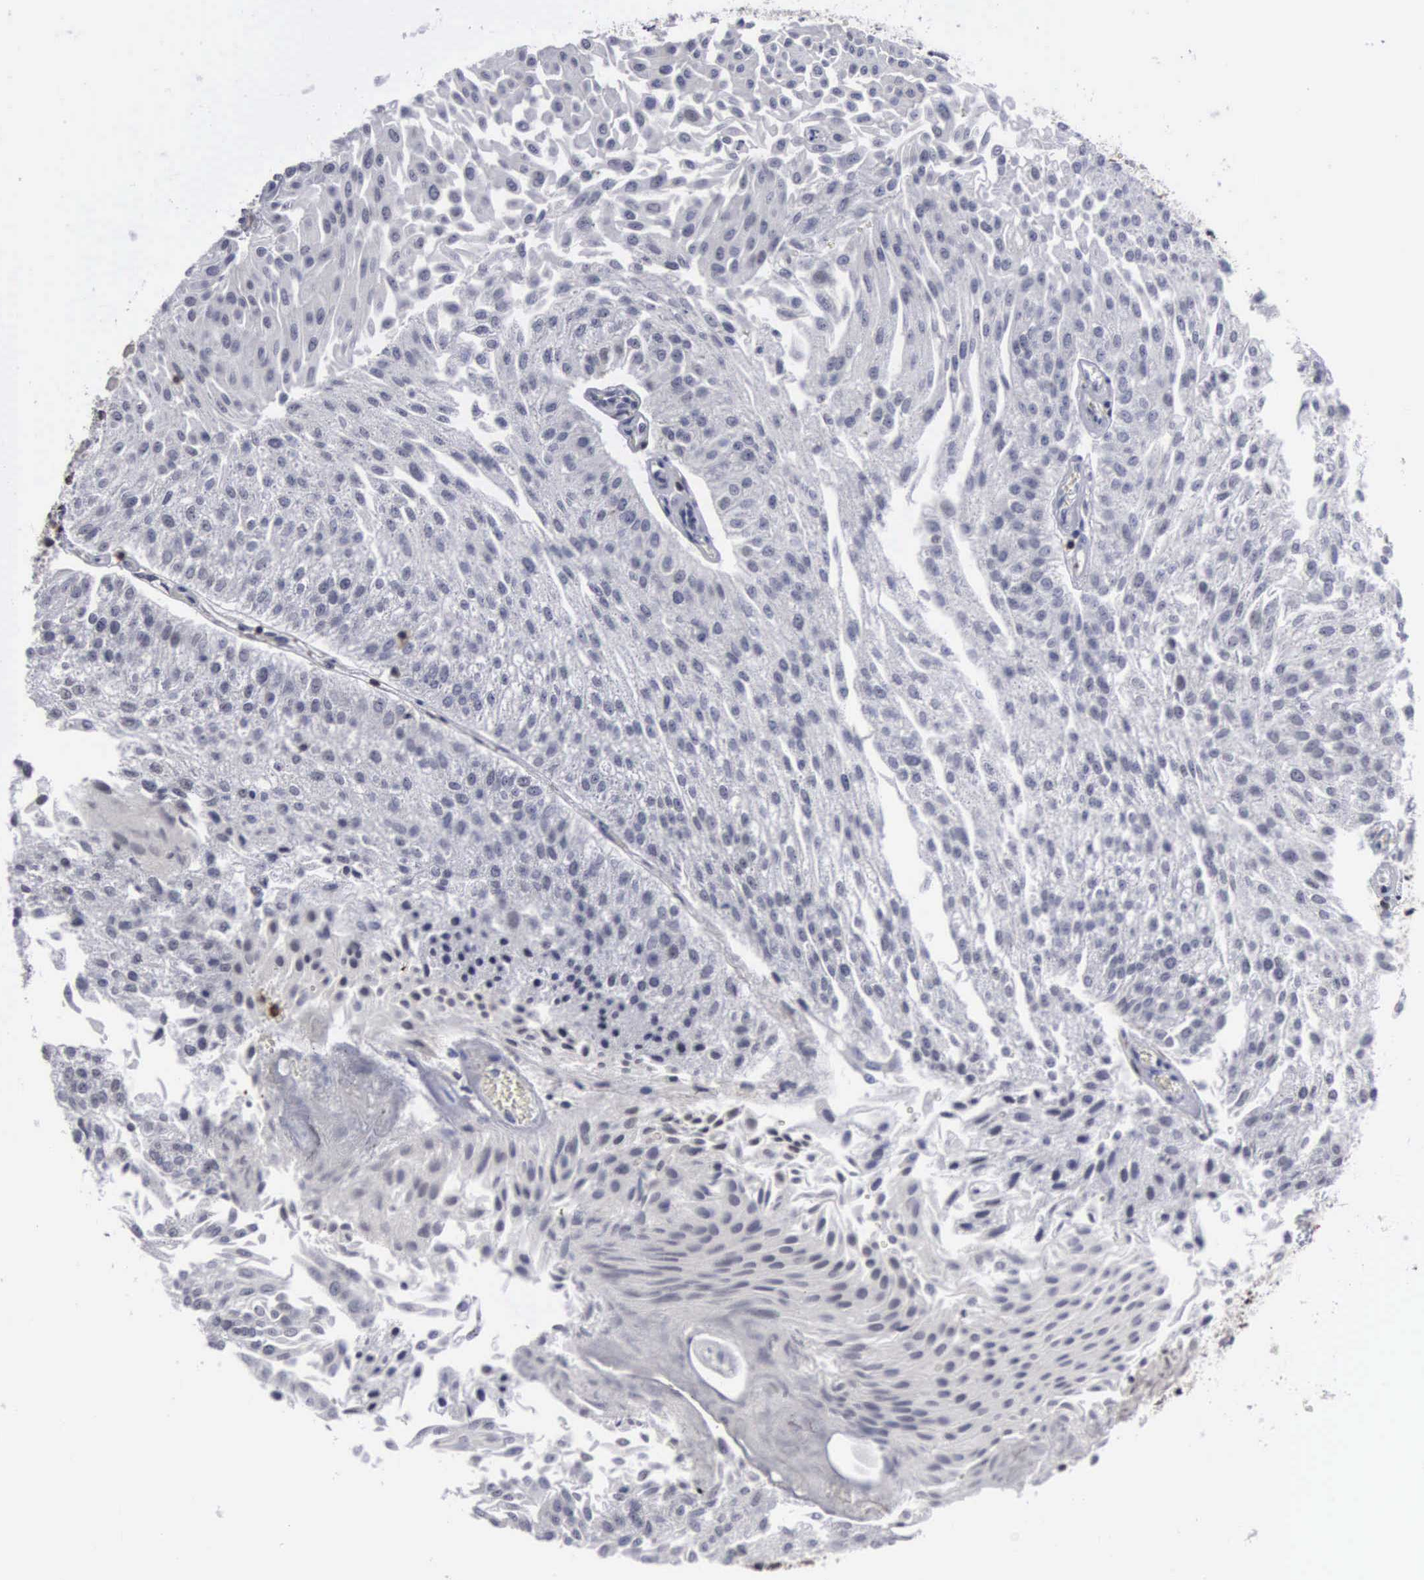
{"staining": {"intensity": "negative", "quantity": "none", "location": "none"}, "tissue": "urothelial cancer", "cell_type": "Tumor cells", "image_type": "cancer", "snomed": [{"axis": "morphology", "description": "Urothelial carcinoma, Low grade"}, {"axis": "topography", "description": "Urinary bladder"}], "caption": "Low-grade urothelial carcinoma stained for a protein using immunohistochemistry exhibits no positivity tumor cells.", "gene": "TRMT5", "patient": {"sex": "male", "age": 86}}